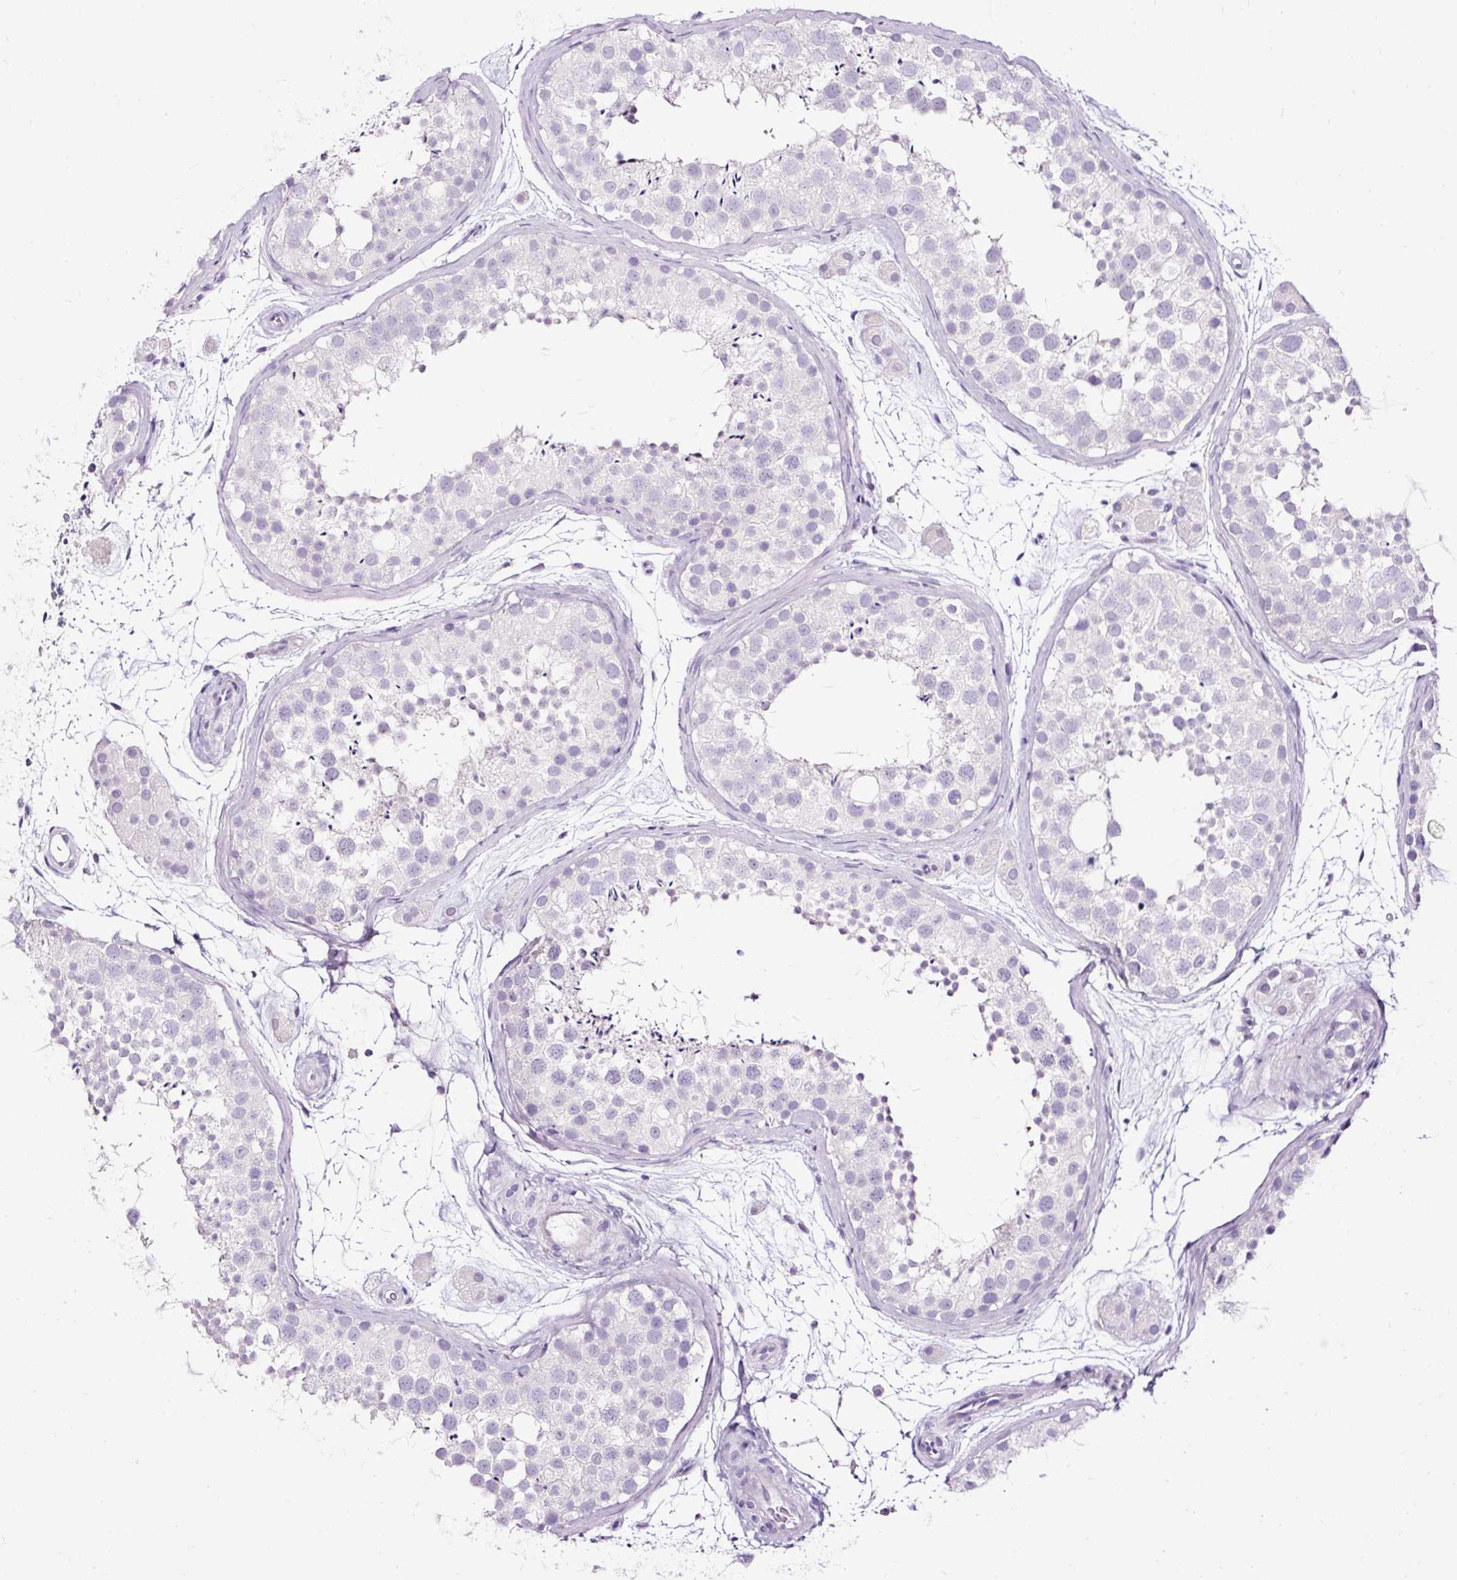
{"staining": {"intensity": "negative", "quantity": "none", "location": "none"}, "tissue": "testis", "cell_type": "Cells in seminiferous ducts", "image_type": "normal", "snomed": [{"axis": "morphology", "description": "Normal tissue, NOS"}, {"axis": "topography", "description": "Testis"}], "caption": "This is a micrograph of IHC staining of benign testis, which shows no staining in cells in seminiferous ducts.", "gene": "SLC7A8", "patient": {"sex": "male", "age": 41}}